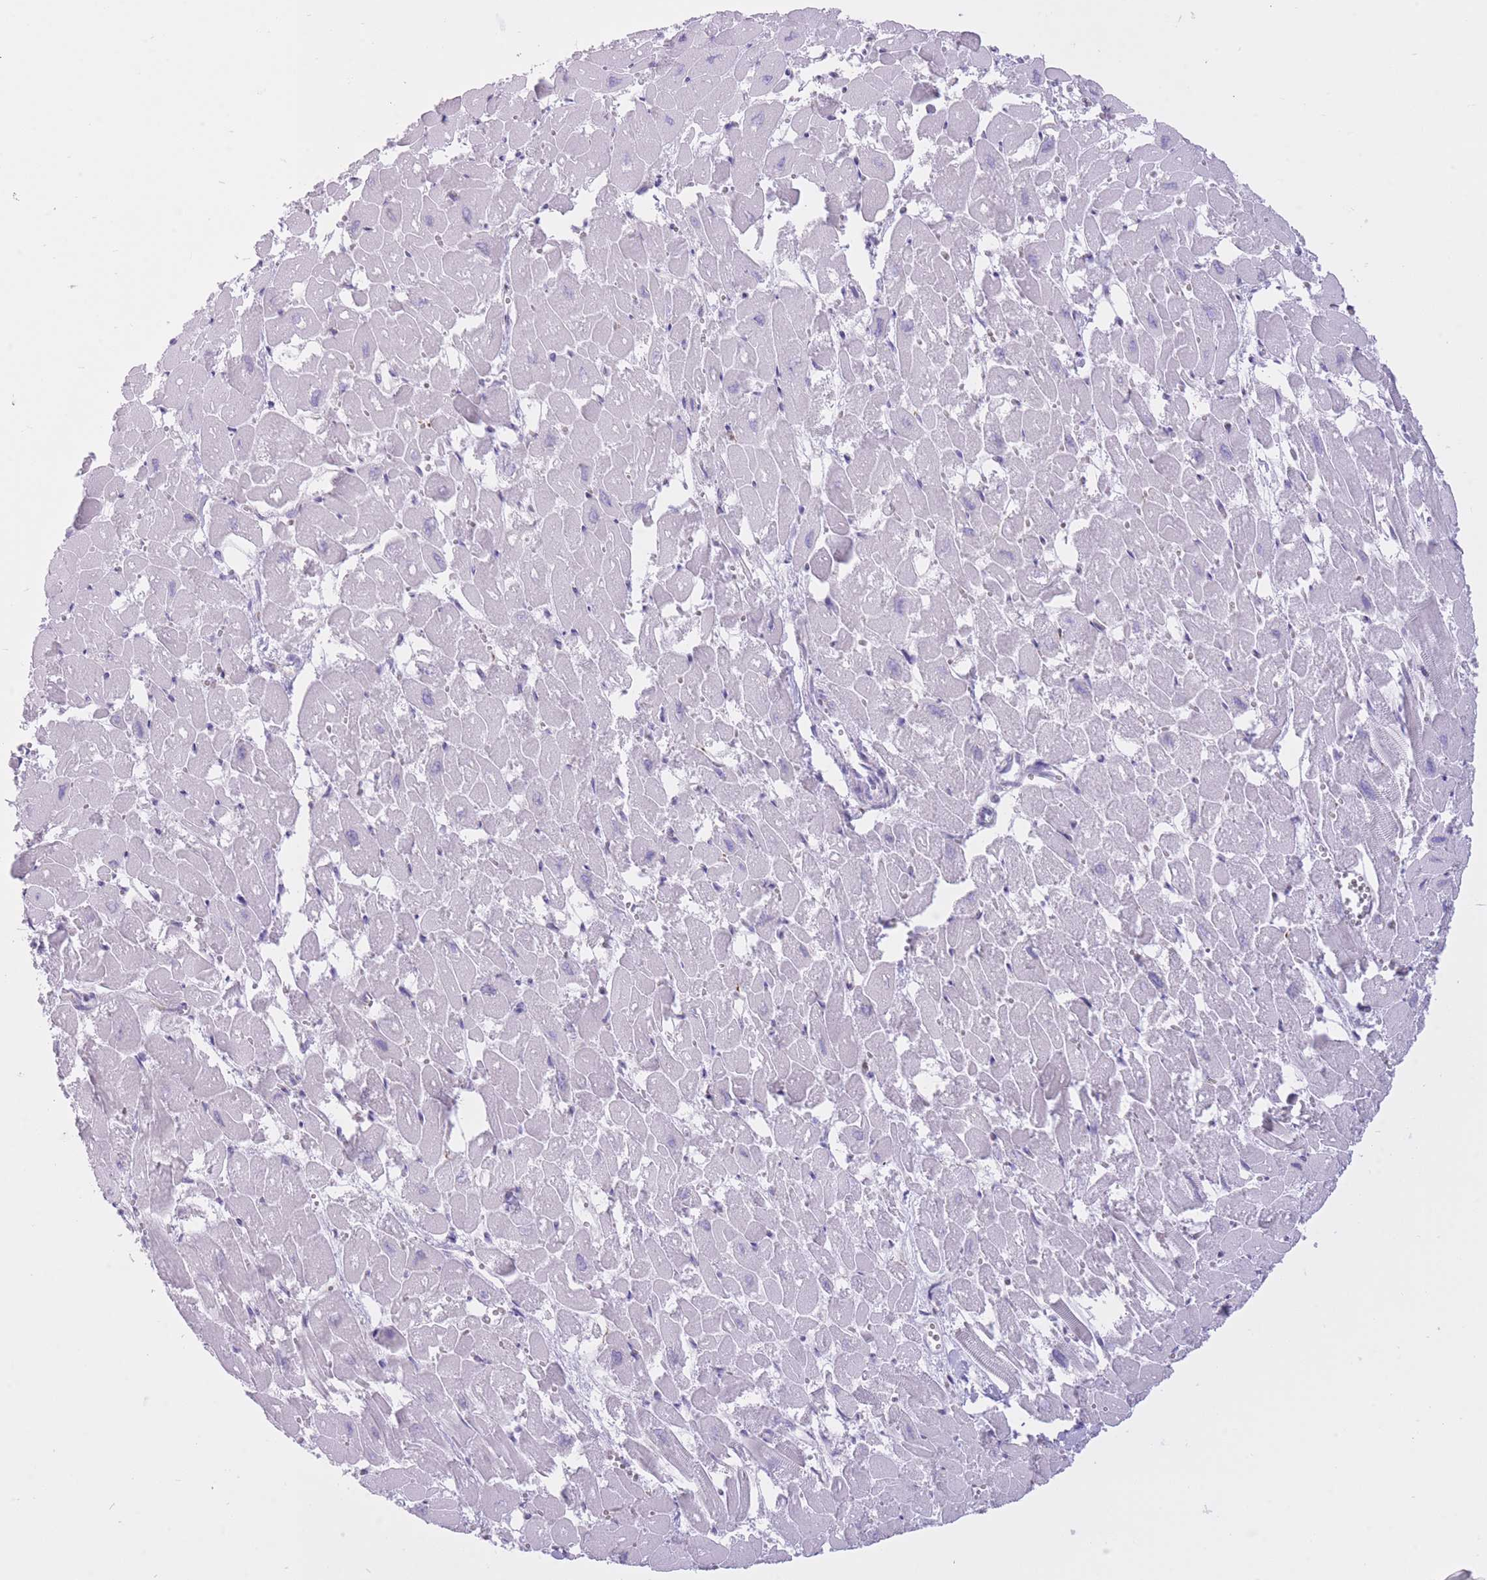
{"staining": {"intensity": "negative", "quantity": "none", "location": "none"}, "tissue": "heart muscle", "cell_type": "Cardiomyocytes", "image_type": "normal", "snomed": [{"axis": "morphology", "description": "Normal tissue, NOS"}, {"axis": "topography", "description": "Heart"}], "caption": "Histopathology image shows no protein expression in cardiomyocytes of benign heart muscle. (DAB (3,3'-diaminobenzidine) IHC, high magnification).", "gene": "ZNF501", "patient": {"sex": "male", "age": 54}}